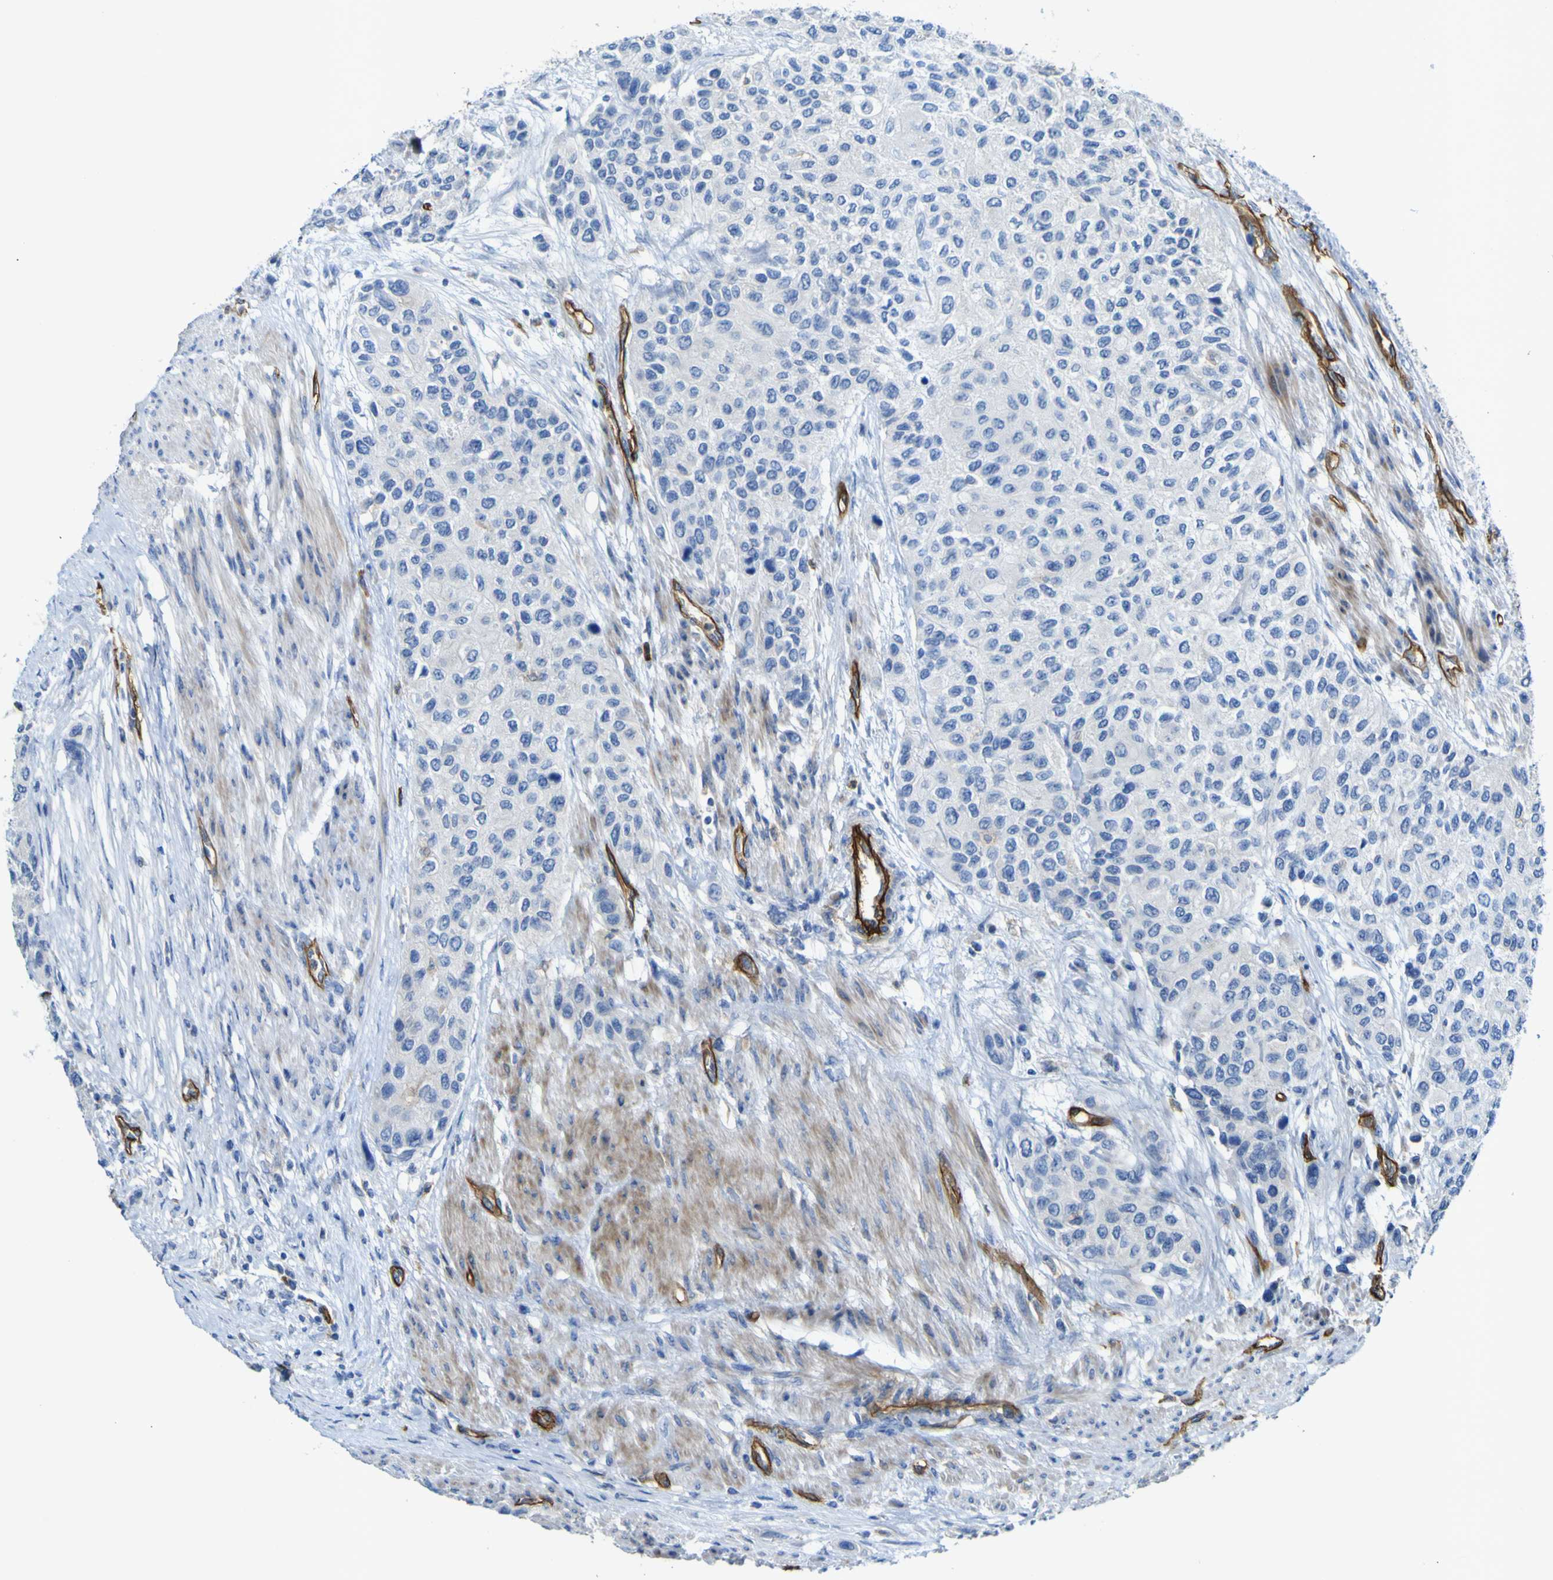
{"staining": {"intensity": "negative", "quantity": "none", "location": "none"}, "tissue": "urothelial cancer", "cell_type": "Tumor cells", "image_type": "cancer", "snomed": [{"axis": "morphology", "description": "Urothelial carcinoma, High grade"}, {"axis": "topography", "description": "Urinary bladder"}], "caption": "Immunohistochemical staining of urothelial carcinoma (high-grade) displays no significant positivity in tumor cells.", "gene": "CD93", "patient": {"sex": "female", "age": 56}}